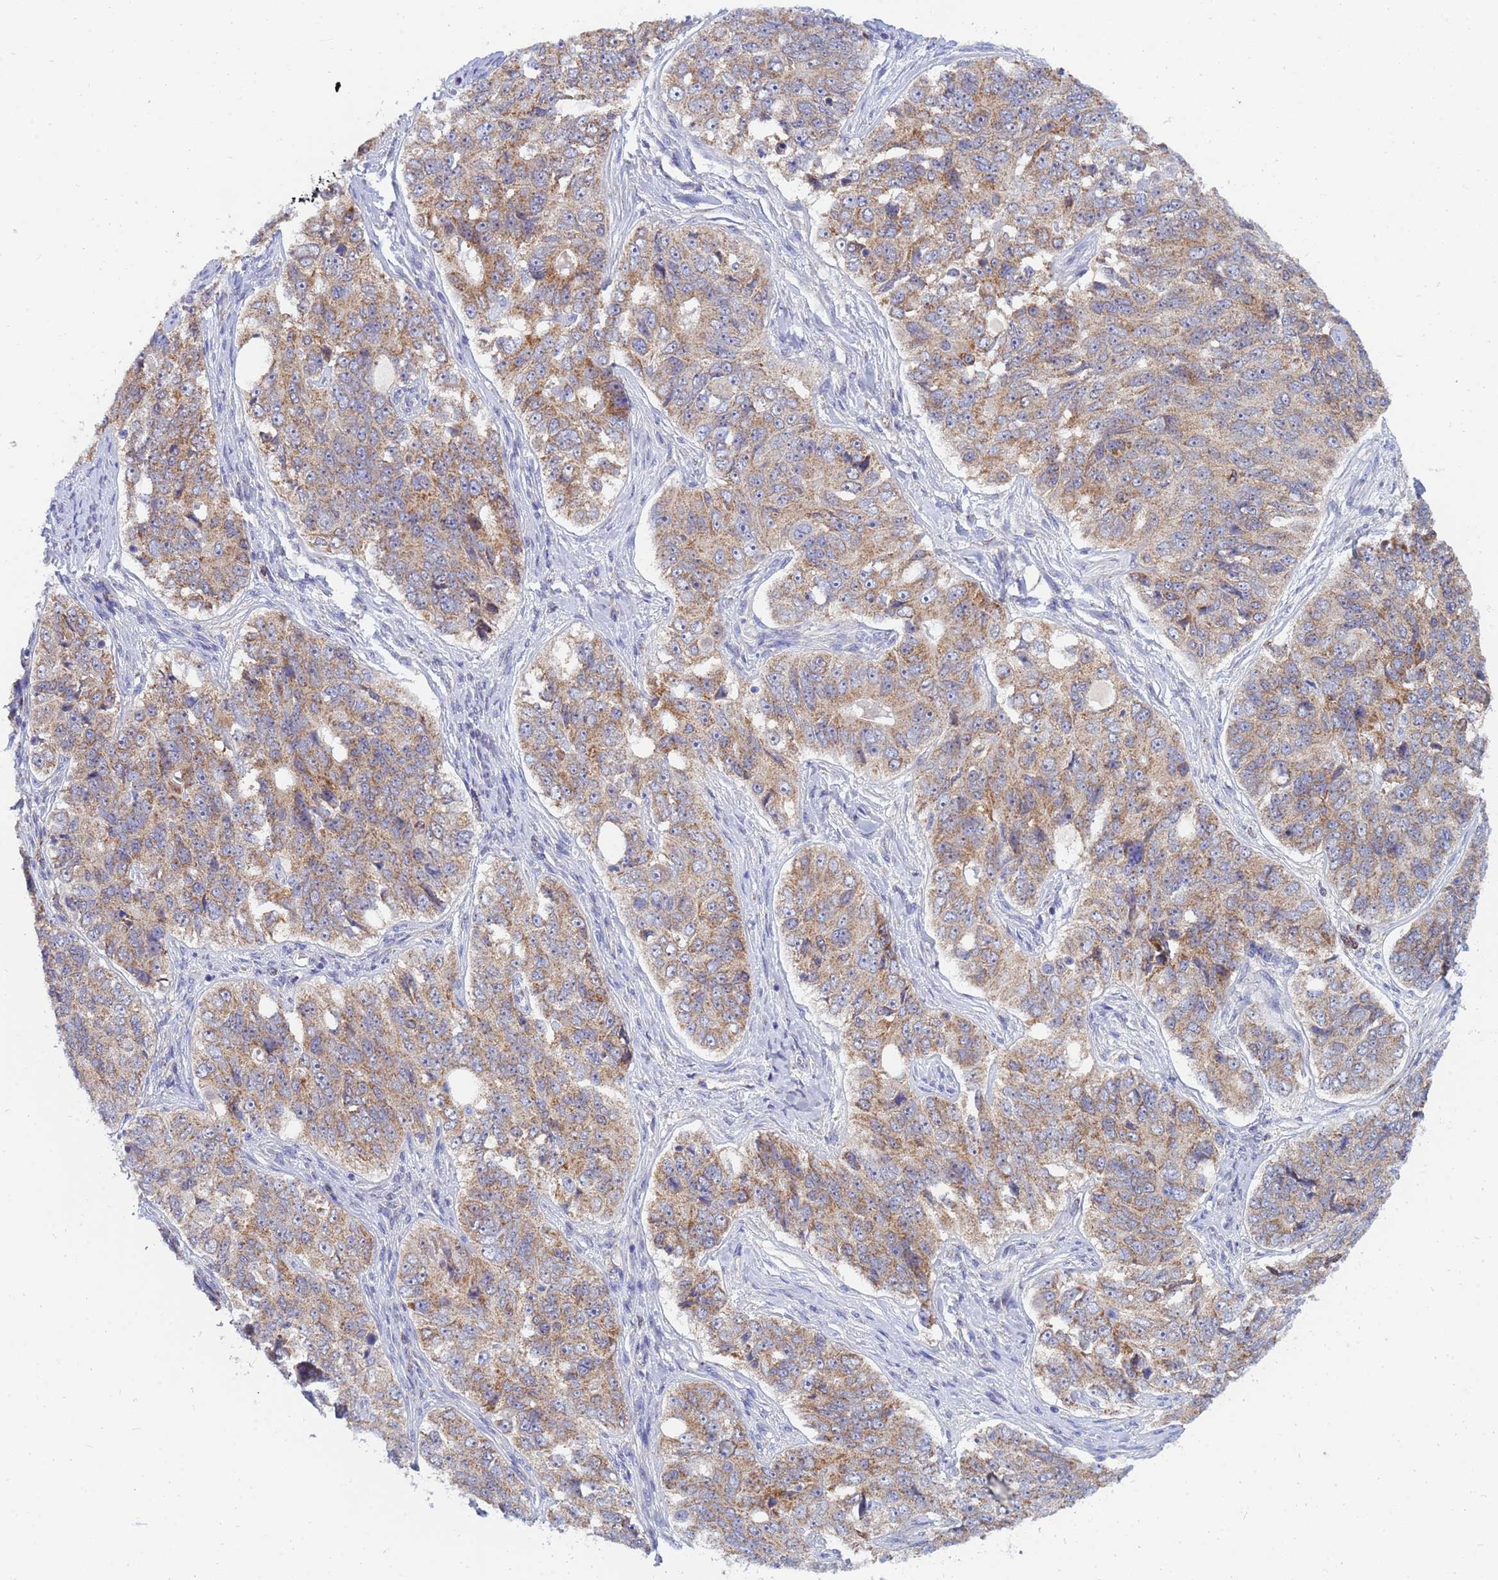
{"staining": {"intensity": "moderate", "quantity": ">75%", "location": "cytoplasmic/membranous"}, "tissue": "ovarian cancer", "cell_type": "Tumor cells", "image_type": "cancer", "snomed": [{"axis": "morphology", "description": "Carcinoma, endometroid"}, {"axis": "topography", "description": "Ovary"}], "caption": "Immunohistochemistry (IHC) histopathology image of human ovarian cancer (endometroid carcinoma) stained for a protein (brown), which demonstrates medium levels of moderate cytoplasmic/membranous staining in approximately >75% of tumor cells.", "gene": "SDR39U1", "patient": {"sex": "female", "age": 51}}